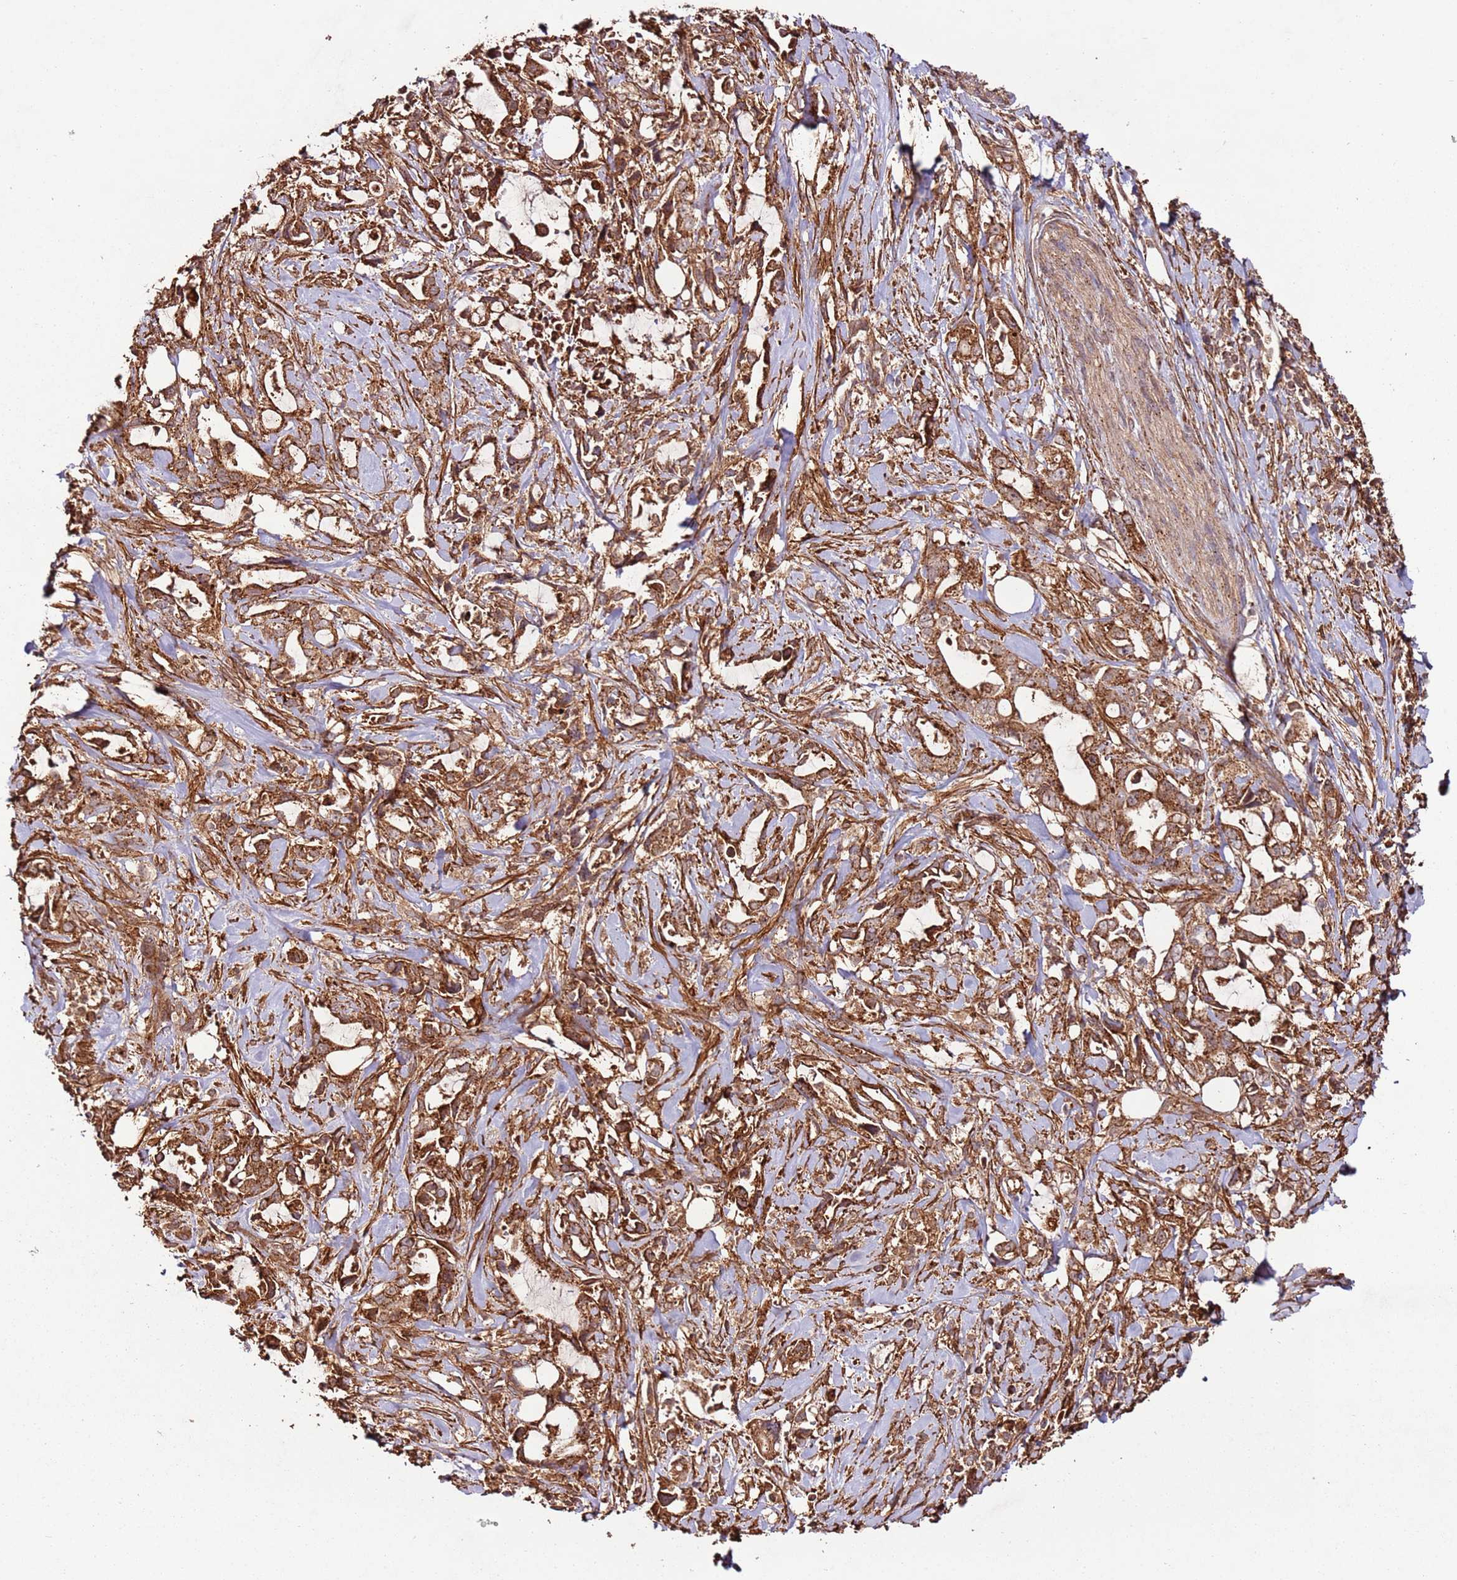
{"staining": {"intensity": "strong", "quantity": ">75%", "location": "cytoplasmic/membranous"}, "tissue": "pancreatic cancer", "cell_type": "Tumor cells", "image_type": "cancer", "snomed": [{"axis": "morphology", "description": "Adenocarcinoma, NOS"}, {"axis": "topography", "description": "Pancreas"}], "caption": "Immunohistochemistry (IHC) photomicrograph of adenocarcinoma (pancreatic) stained for a protein (brown), which shows high levels of strong cytoplasmic/membranous staining in approximately >75% of tumor cells.", "gene": "FAM186A", "patient": {"sex": "female", "age": 61}}